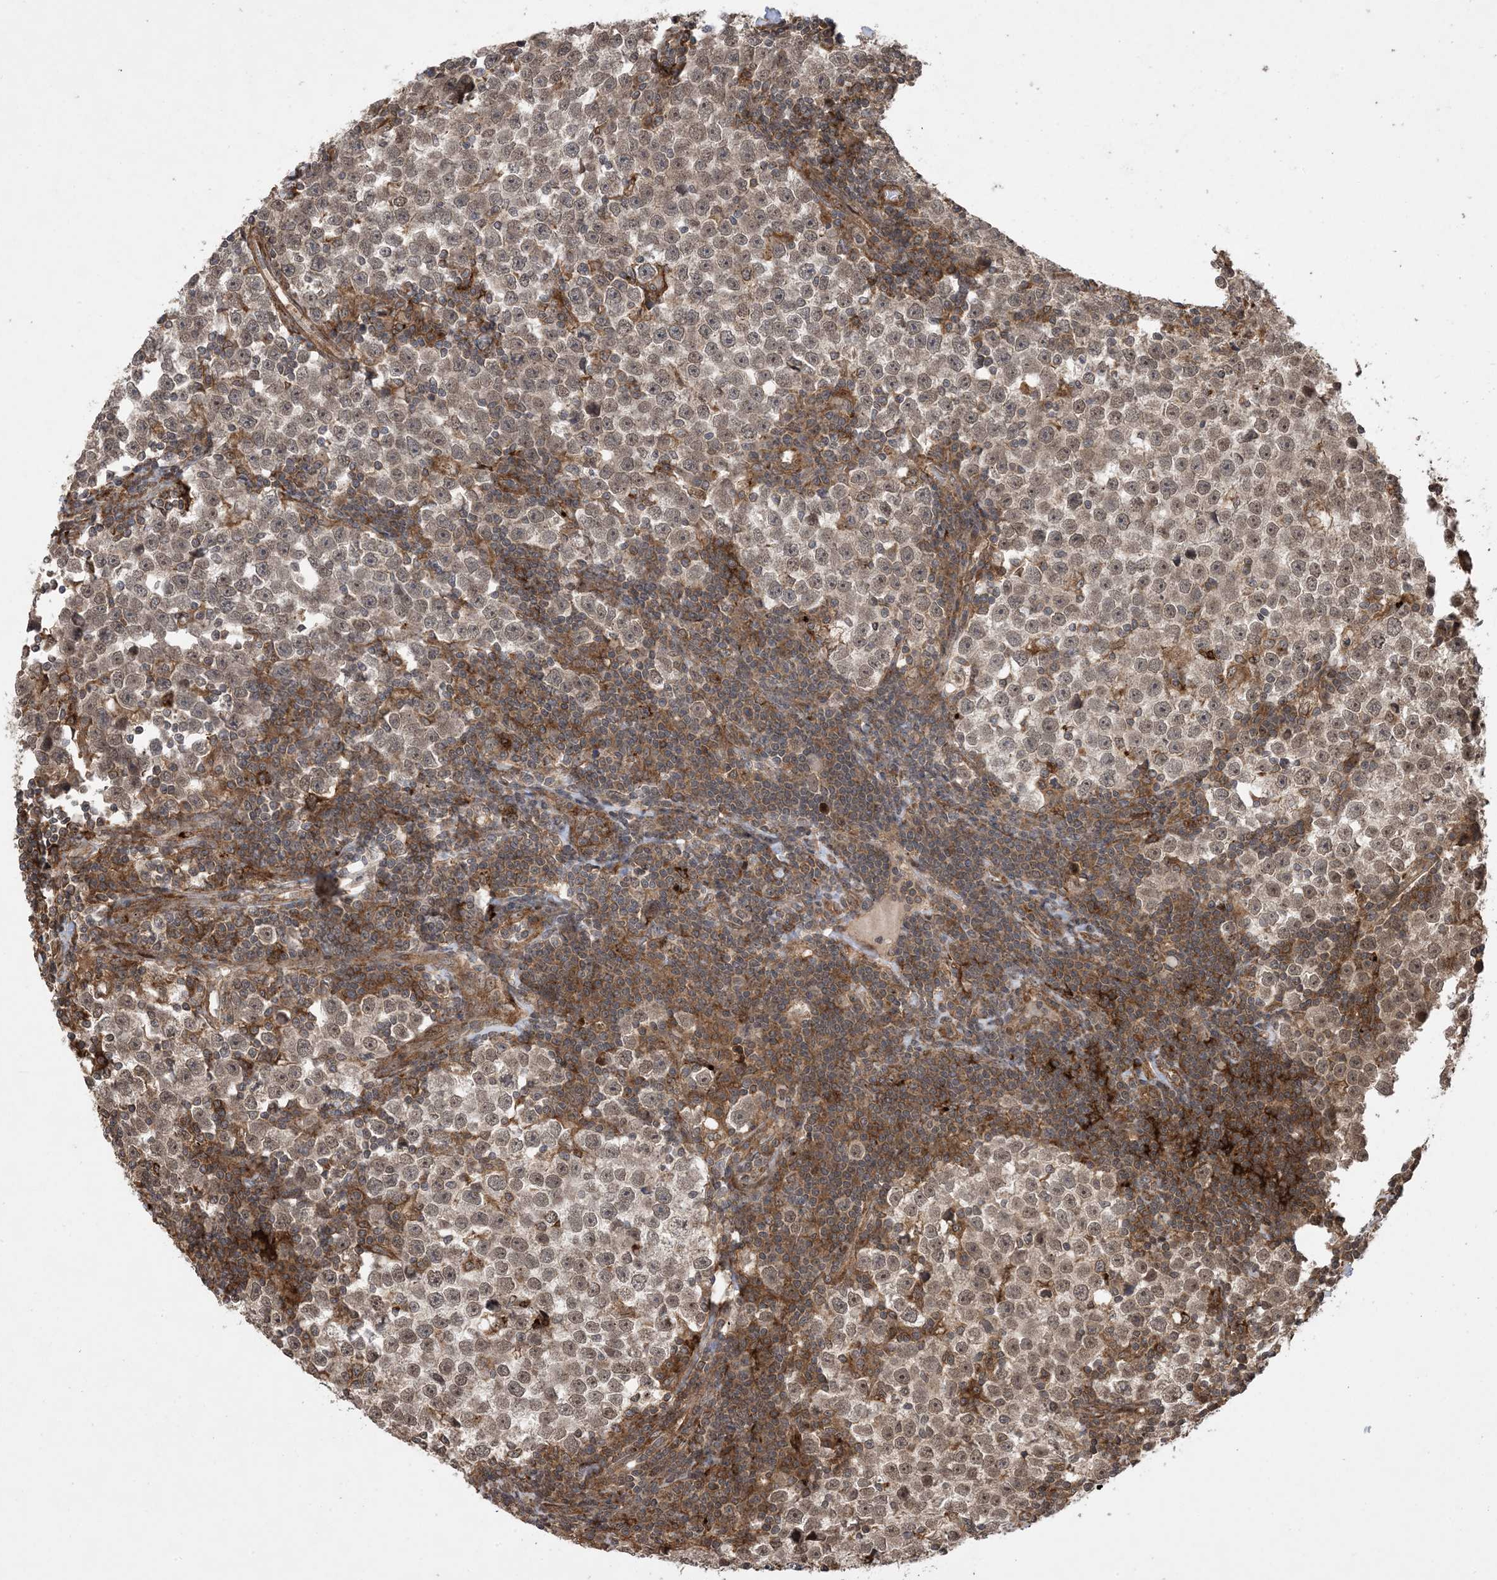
{"staining": {"intensity": "weak", "quantity": ">75%", "location": "cytoplasmic/membranous,nuclear"}, "tissue": "testis cancer", "cell_type": "Tumor cells", "image_type": "cancer", "snomed": [{"axis": "morphology", "description": "Normal tissue, NOS"}, {"axis": "morphology", "description": "Seminoma, NOS"}, {"axis": "topography", "description": "Testis"}], "caption": "Testis cancer stained with DAB IHC shows low levels of weak cytoplasmic/membranous and nuclear positivity in approximately >75% of tumor cells. The protein is stained brown, and the nuclei are stained in blue (DAB (3,3'-diaminobenzidine) IHC with brightfield microscopy, high magnification).", "gene": "ZNF511", "patient": {"sex": "male", "age": 43}}